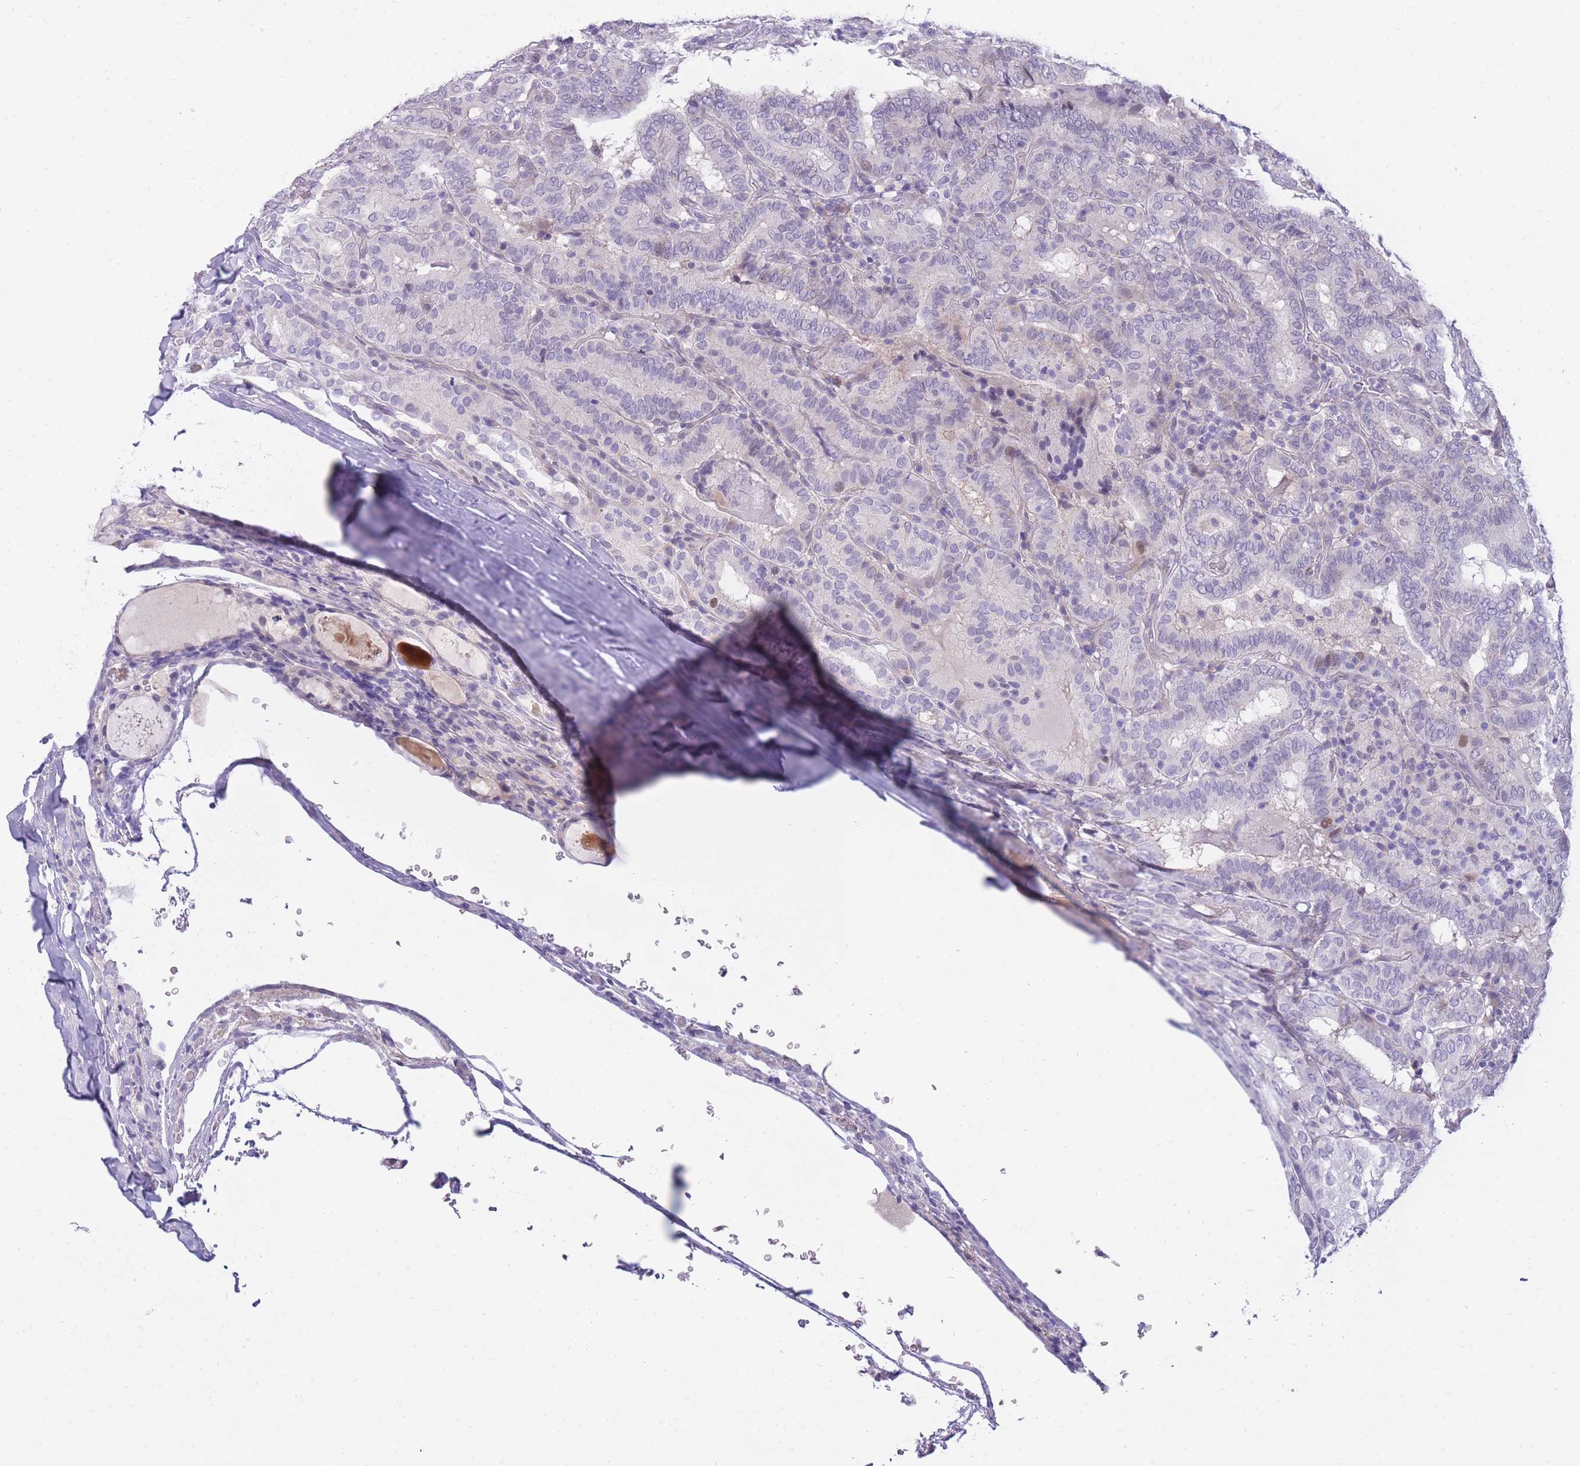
{"staining": {"intensity": "negative", "quantity": "none", "location": "none"}, "tissue": "thyroid cancer", "cell_type": "Tumor cells", "image_type": "cancer", "snomed": [{"axis": "morphology", "description": "Papillary adenocarcinoma, NOS"}, {"axis": "topography", "description": "Thyroid gland"}], "caption": "DAB (3,3'-diaminobenzidine) immunohistochemical staining of human thyroid cancer (papillary adenocarcinoma) shows no significant expression in tumor cells. The staining was performed using DAB to visualize the protein expression in brown, while the nuclei were stained in blue with hematoxylin (Magnification: 20x).", "gene": "PRR23B", "patient": {"sex": "female", "age": 72}}